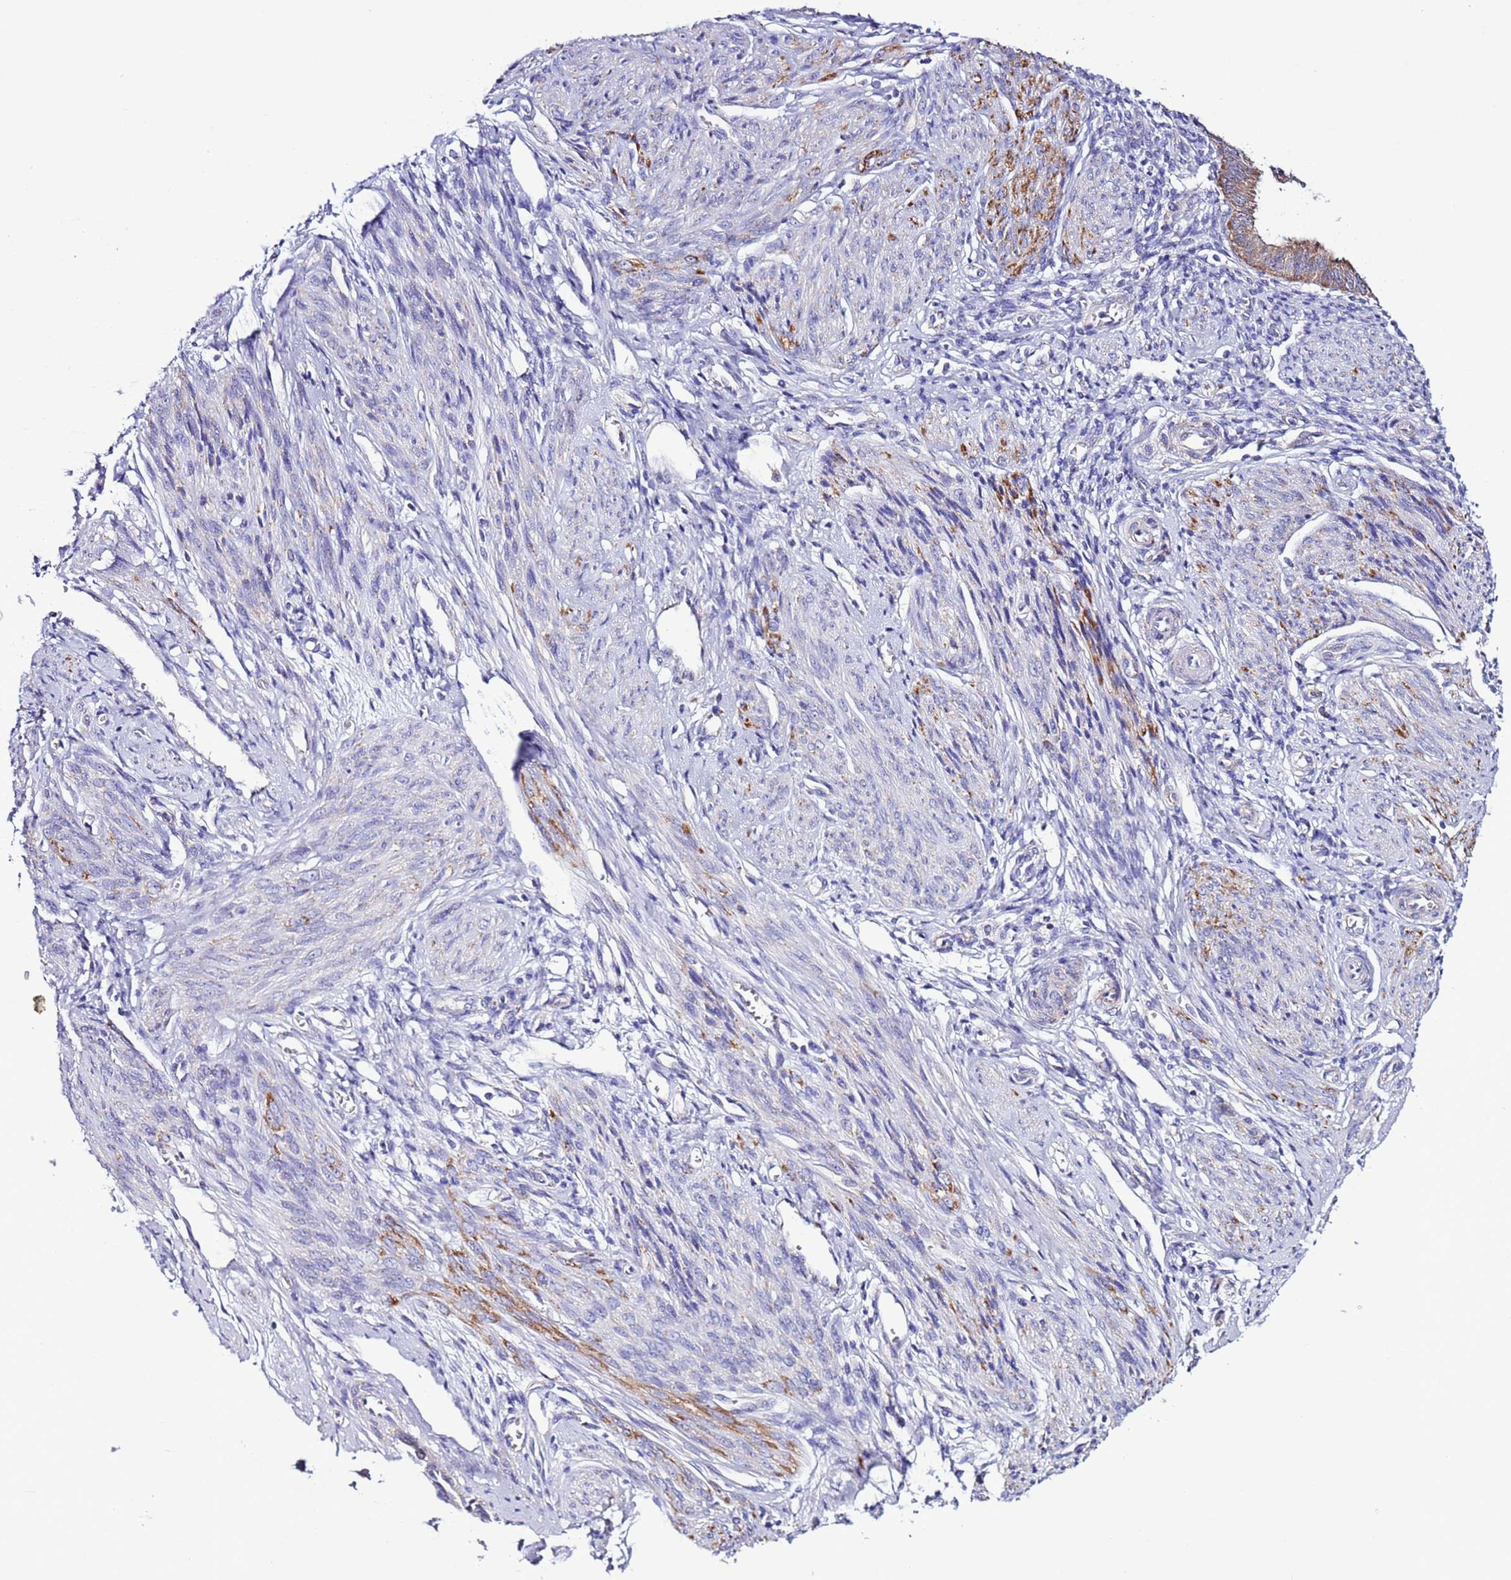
{"staining": {"intensity": "negative", "quantity": "none", "location": "none"}, "tissue": "endometrium", "cell_type": "Cells in endometrial stroma", "image_type": "normal", "snomed": [{"axis": "morphology", "description": "Normal tissue, NOS"}, {"axis": "topography", "description": "Uterus"}, {"axis": "topography", "description": "Endometrium"}], "caption": "Immunohistochemical staining of normal human endometrium exhibits no significant staining in cells in endometrial stroma. (DAB (3,3'-diaminobenzidine) IHC with hematoxylin counter stain).", "gene": "UEVLD", "patient": {"sex": "female", "age": 48}}